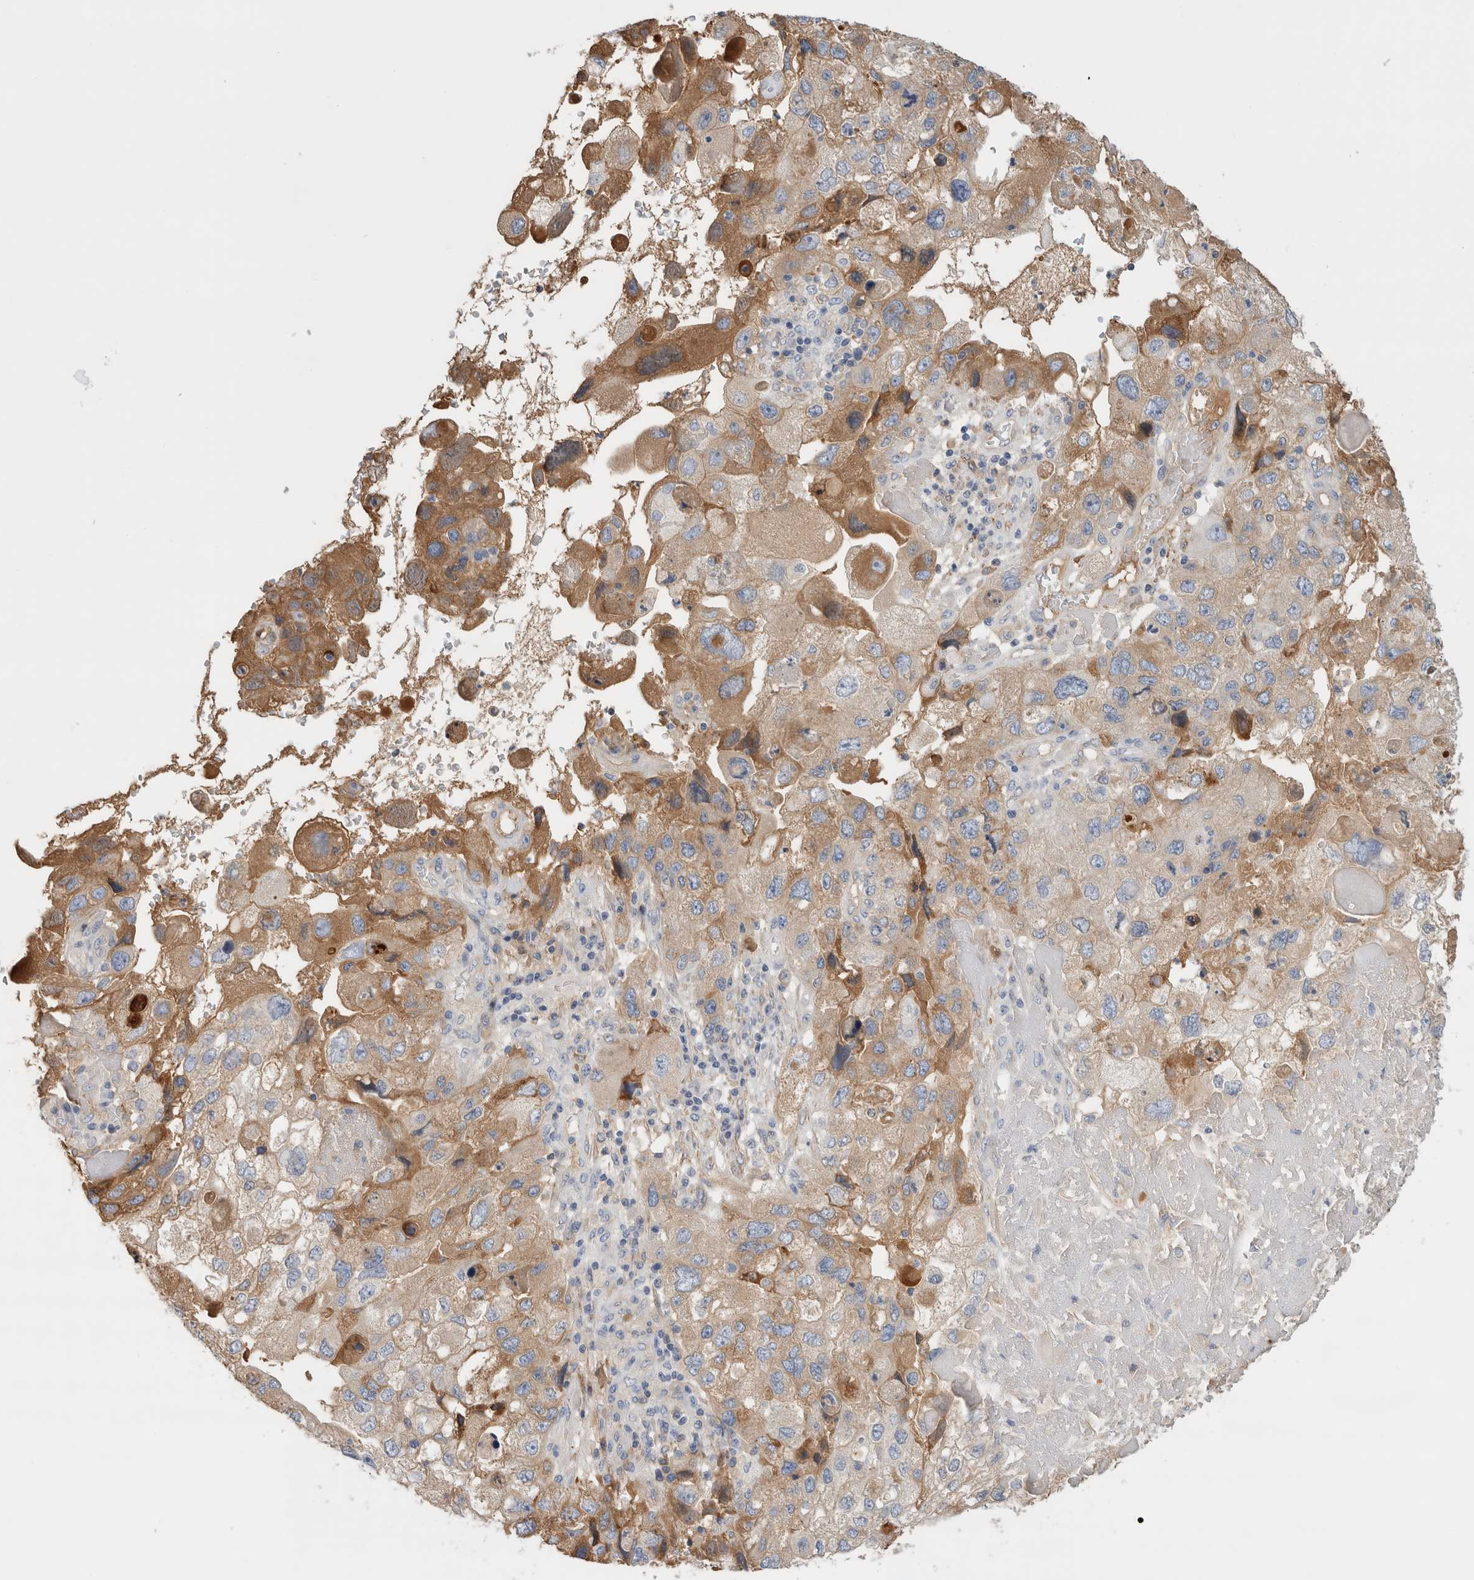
{"staining": {"intensity": "moderate", "quantity": ">75%", "location": "cytoplasmic/membranous"}, "tissue": "endometrial cancer", "cell_type": "Tumor cells", "image_type": "cancer", "snomed": [{"axis": "morphology", "description": "Adenocarcinoma, NOS"}, {"axis": "topography", "description": "Endometrium"}], "caption": "DAB immunohistochemical staining of endometrial cancer (adenocarcinoma) demonstrates moderate cytoplasmic/membranous protein staining in about >75% of tumor cells.", "gene": "CFI", "patient": {"sex": "female", "age": 49}}